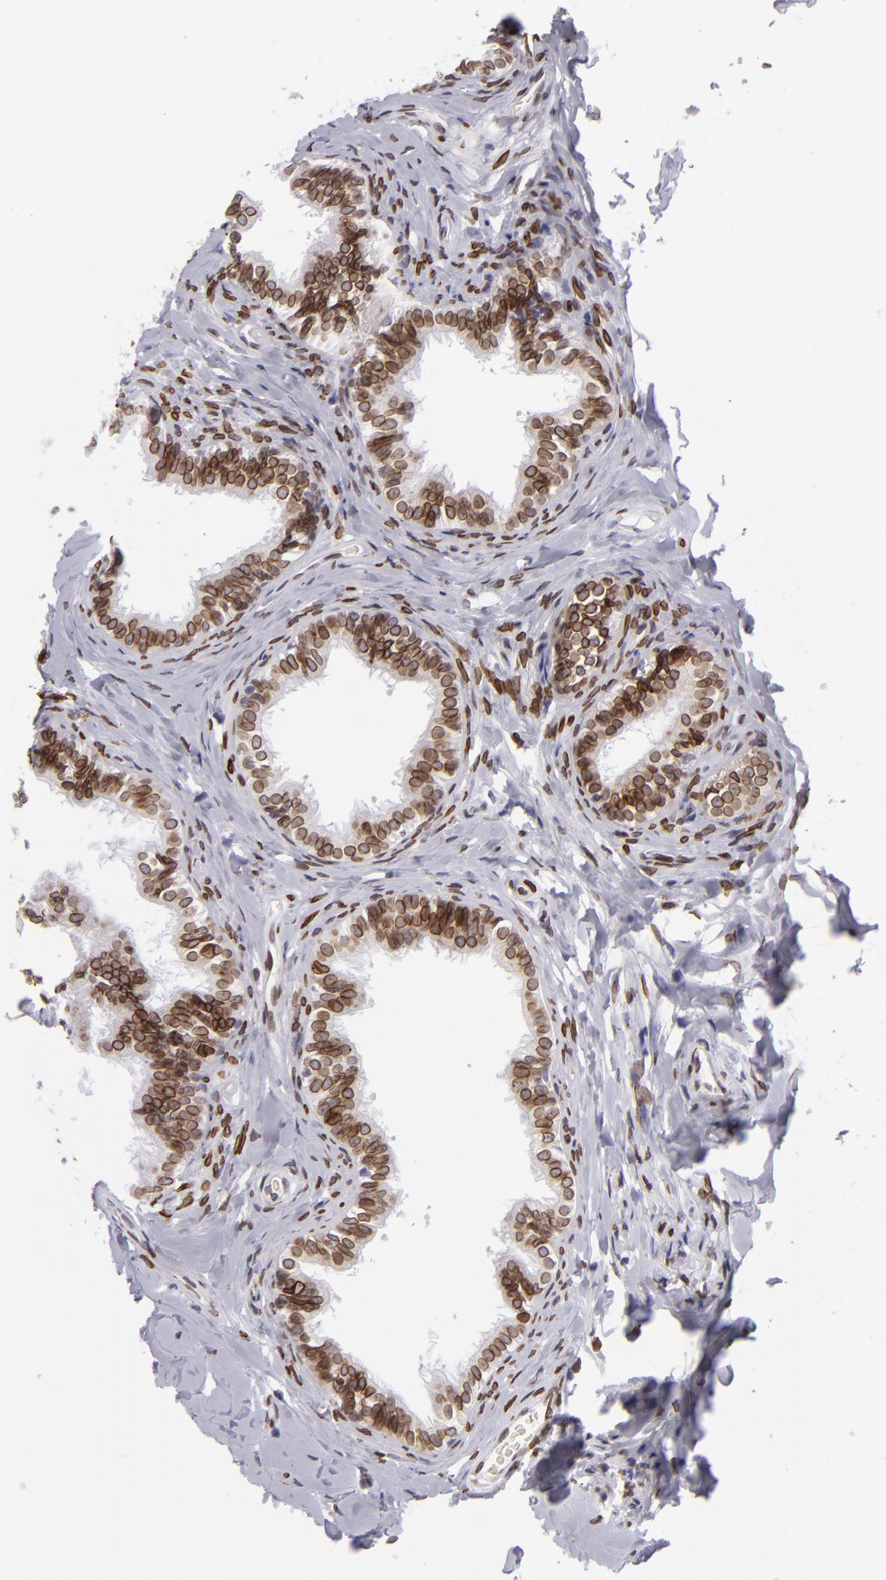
{"staining": {"intensity": "strong", "quantity": ">75%", "location": "nuclear"}, "tissue": "epididymis", "cell_type": "Glandular cells", "image_type": "normal", "snomed": [{"axis": "morphology", "description": "Normal tissue, NOS"}, {"axis": "topography", "description": "Epididymis"}], "caption": "Epididymis stained with immunohistochemistry (IHC) demonstrates strong nuclear staining in approximately >75% of glandular cells. The staining is performed using DAB (3,3'-diaminobenzidine) brown chromogen to label protein expression. The nuclei are counter-stained blue using hematoxylin.", "gene": "EMD", "patient": {"sex": "male", "age": 26}}